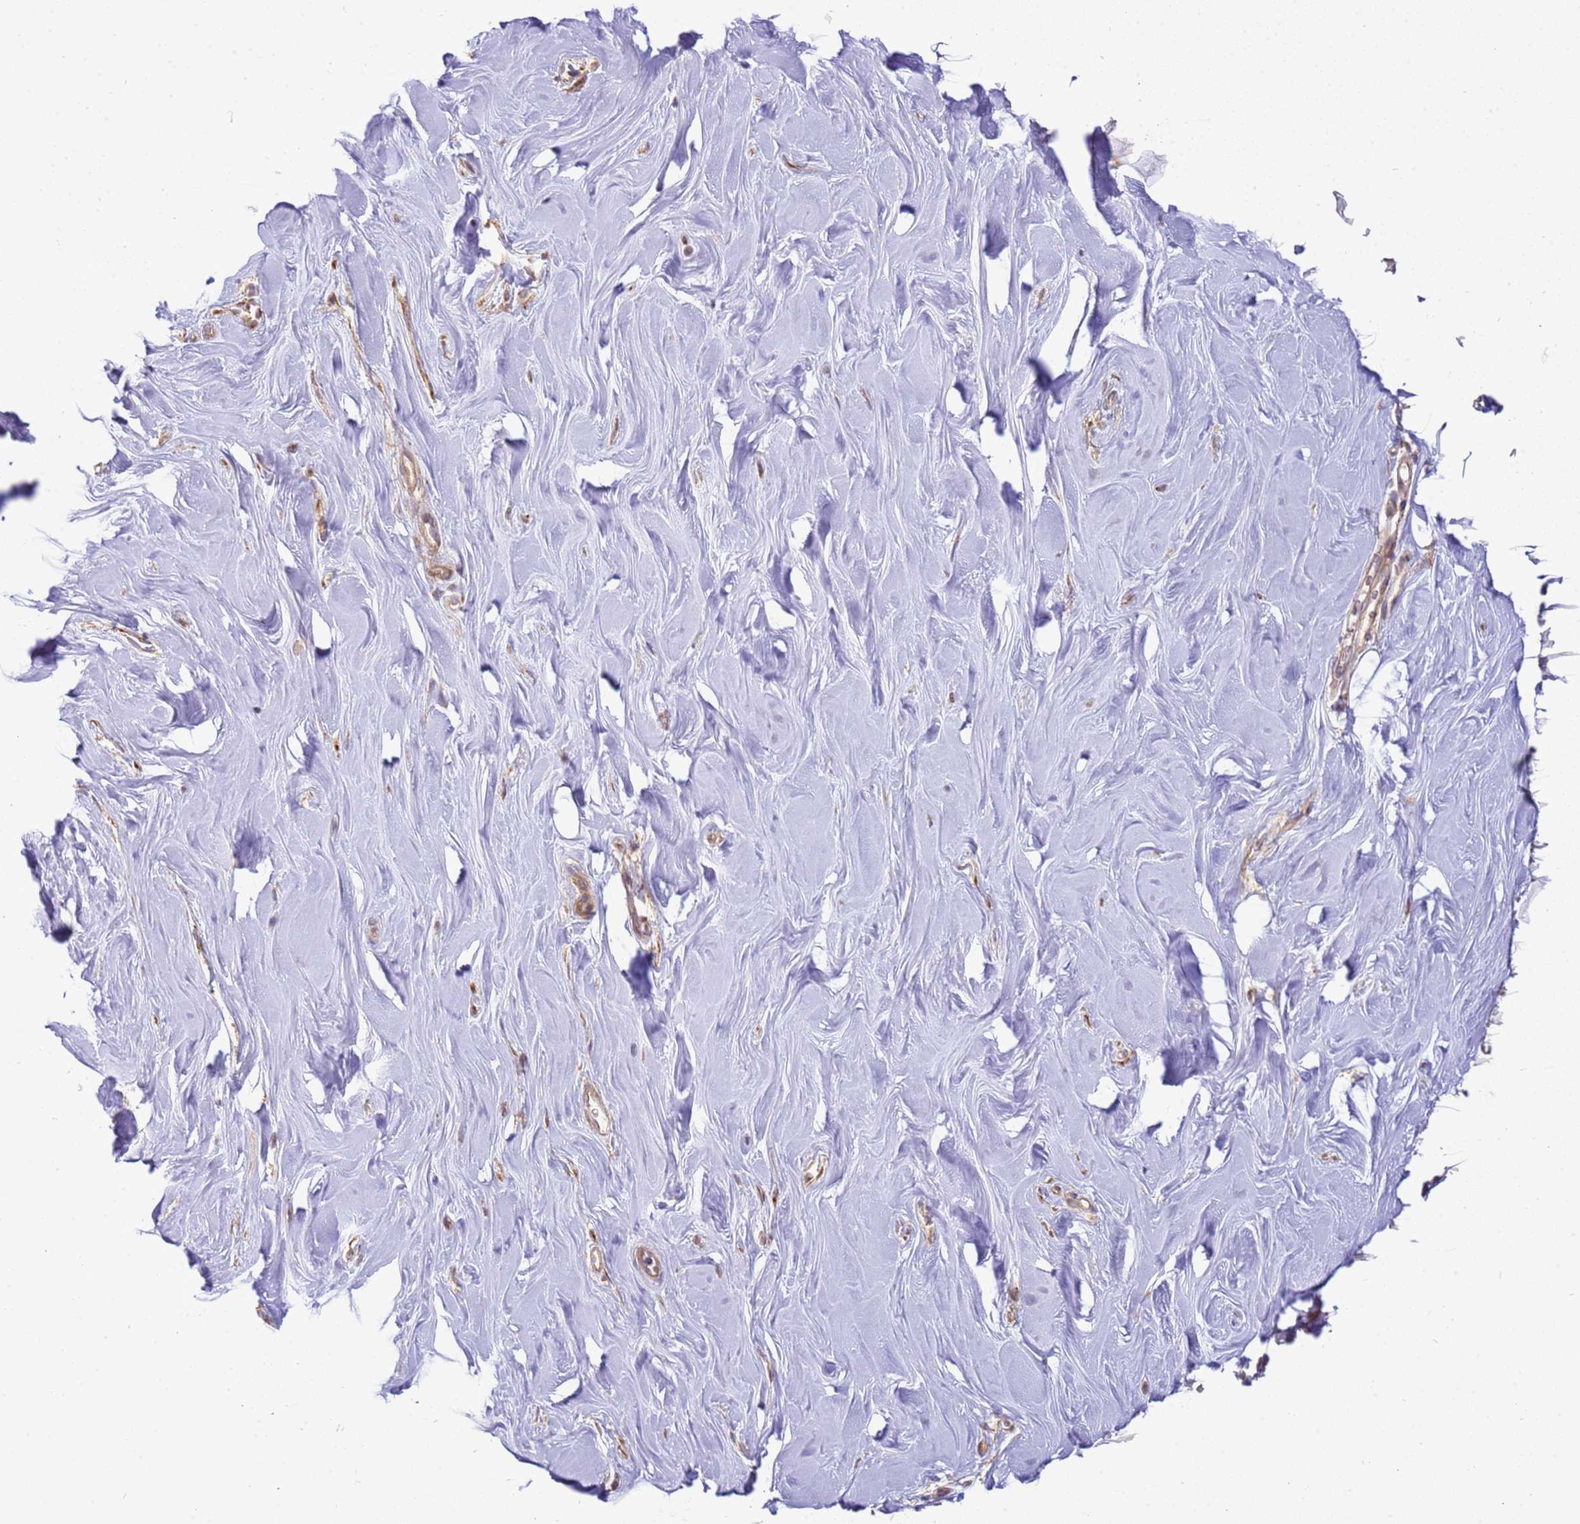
{"staining": {"intensity": "moderate", "quantity": ">75%", "location": "cytoplasmic/membranous"}, "tissue": "soft tissue", "cell_type": "Chondrocytes", "image_type": "normal", "snomed": [{"axis": "morphology", "description": "Normal tissue, NOS"}, {"axis": "topography", "description": "Breast"}], "caption": "A brown stain labels moderate cytoplasmic/membranous staining of a protein in chondrocytes of benign human soft tissue. The staining is performed using DAB brown chromogen to label protein expression. The nuclei are counter-stained blue using hematoxylin.", "gene": "SCARA3", "patient": {"sex": "female", "age": 26}}